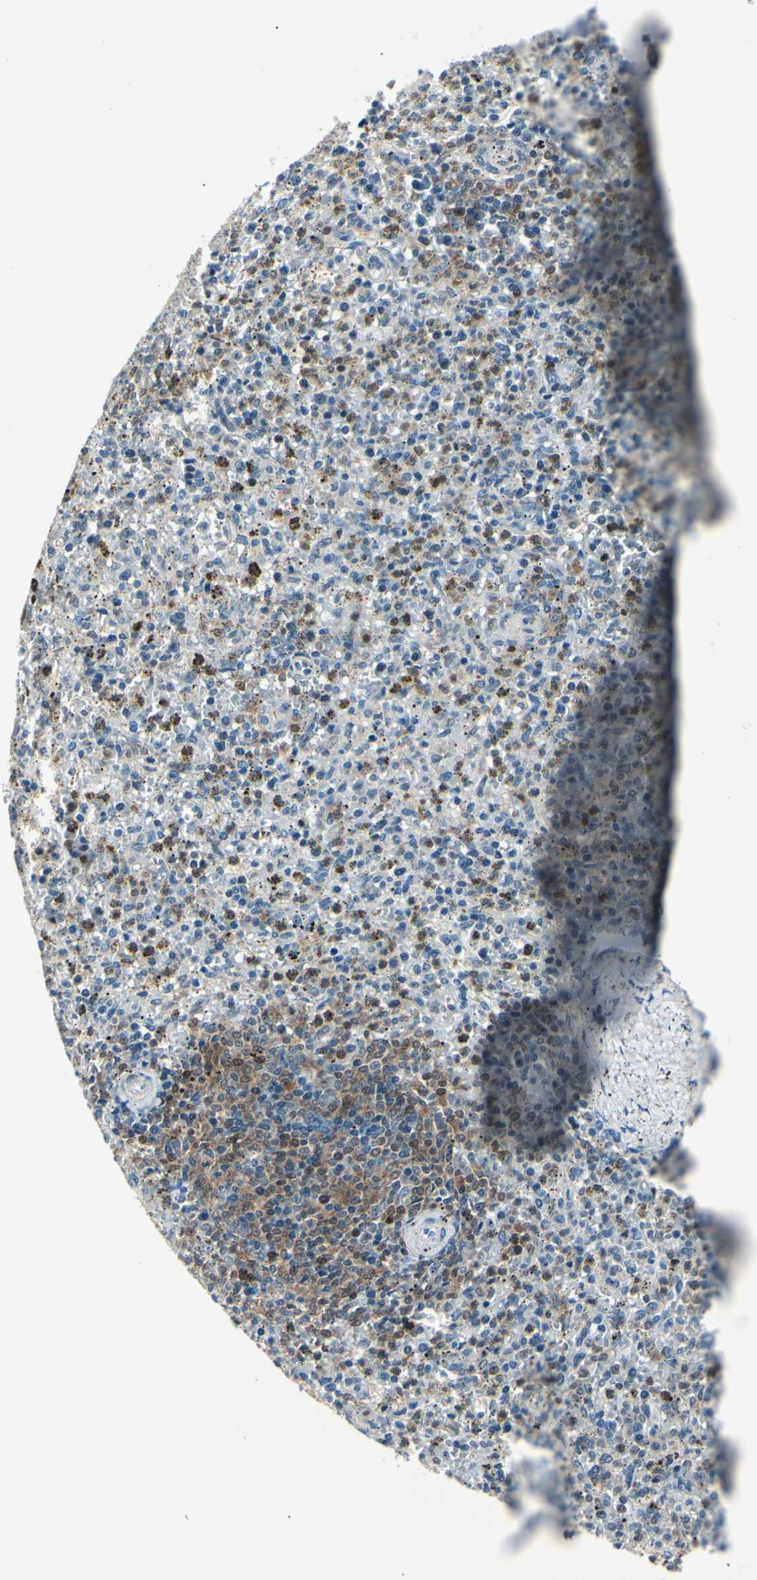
{"staining": {"intensity": "moderate", "quantity": "<25%", "location": "cytoplasmic/membranous,nuclear"}, "tissue": "spleen", "cell_type": "Cells in red pulp", "image_type": "normal", "snomed": [{"axis": "morphology", "description": "Normal tissue, NOS"}, {"axis": "topography", "description": "Spleen"}], "caption": "Cells in red pulp exhibit moderate cytoplasmic/membranous,nuclear expression in about <25% of cells in benign spleen. Using DAB (brown) and hematoxylin (blue) stains, captured at high magnification using brightfield microscopy.", "gene": "PGK1", "patient": {"sex": "male", "age": 72}}